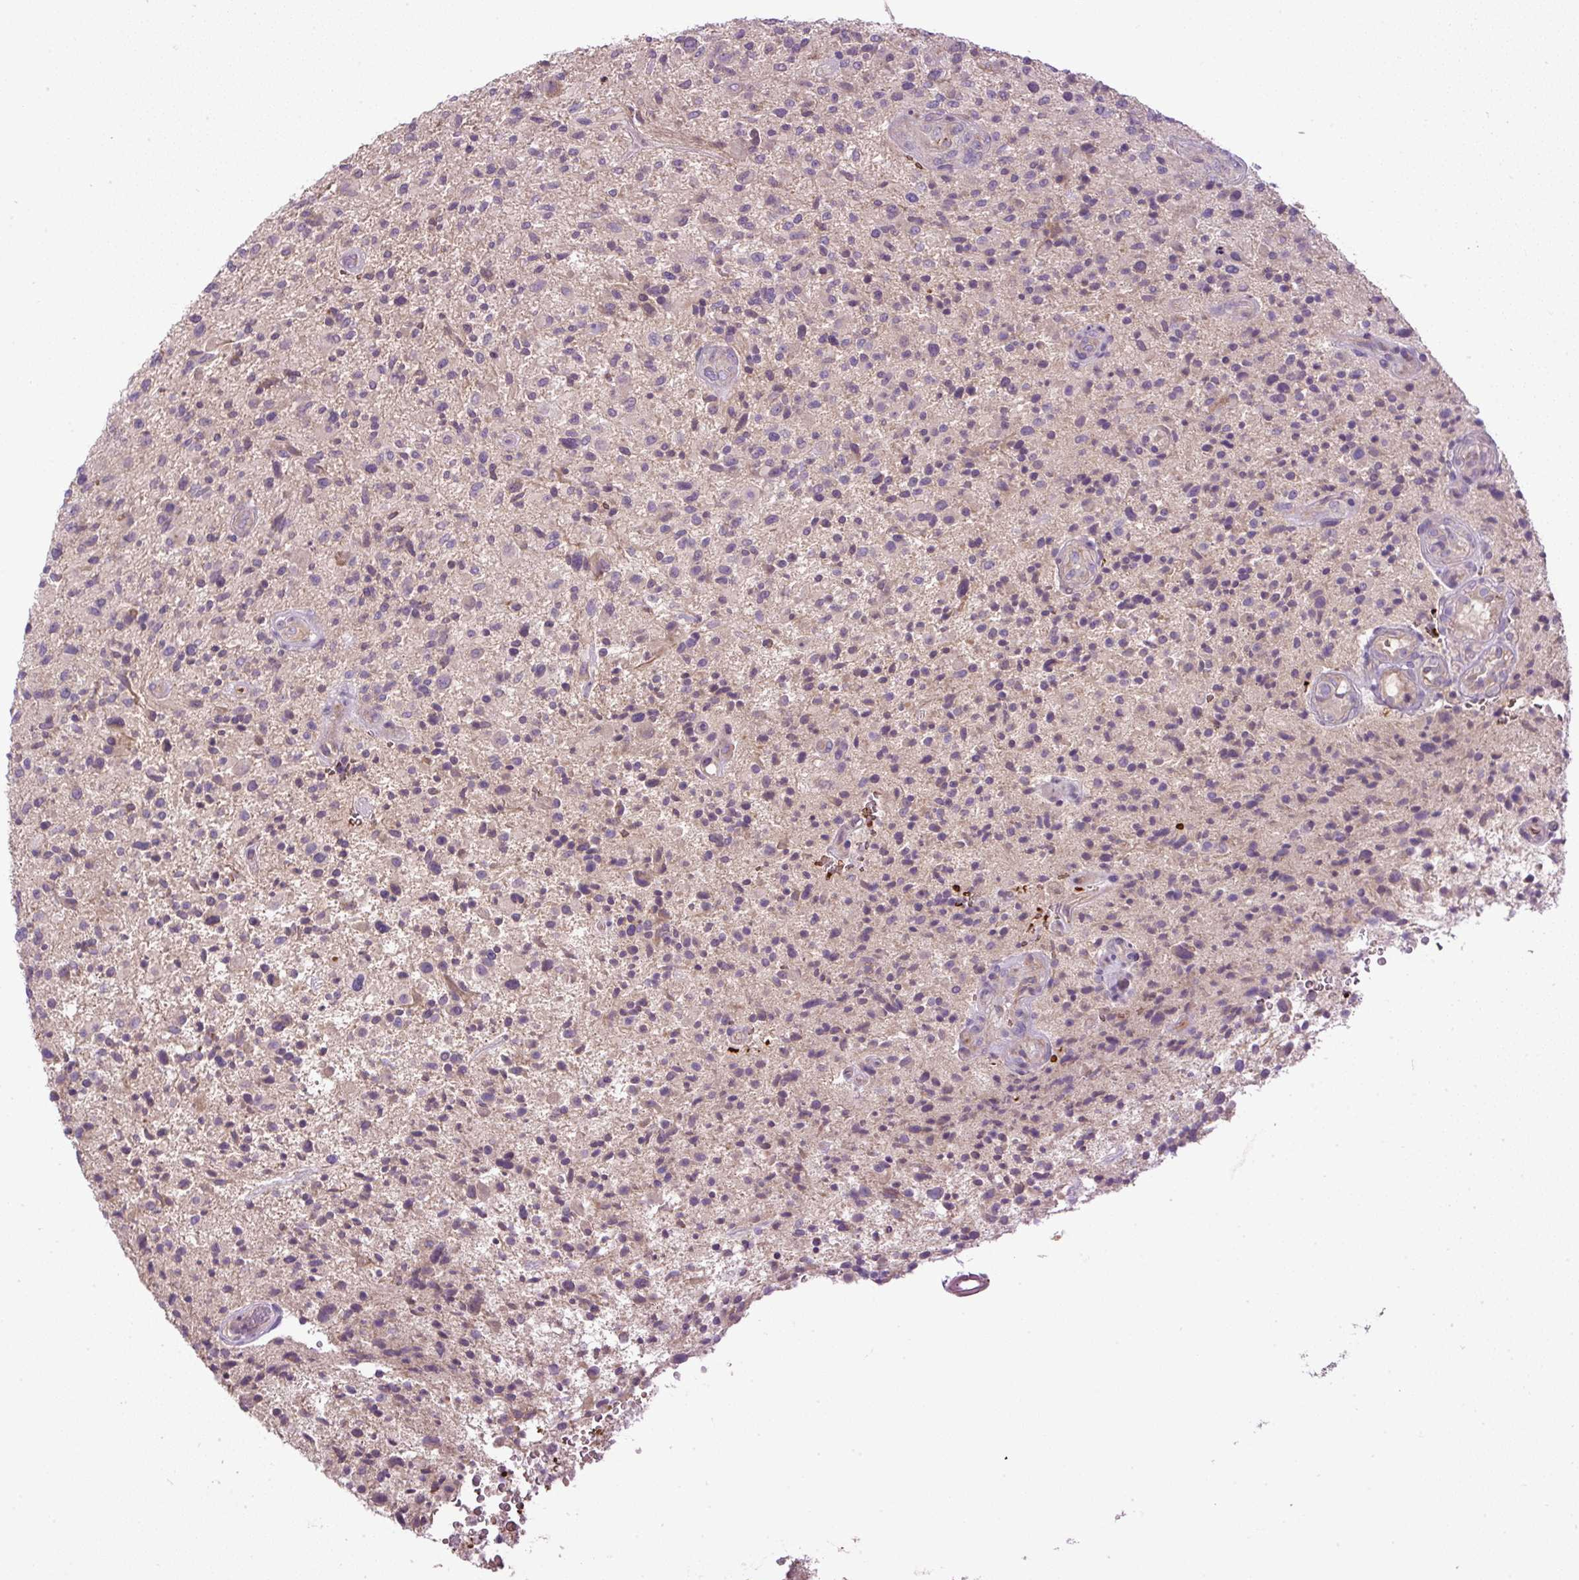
{"staining": {"intensity": "negative", "quantity": "none", "location": "none"}, "tissue": "glioma", "cell_type": "Tumor cells", "image_type": "cancer", "snomed": [{"axis": "morphology", "description": "Glioma, malignant, High grade"}, {"axis": "topography", "description": "Brain"}], "caption": "Tumor cells are negative for protein expression in human malignant glioma (high-grade). The staining is performed using DAB (3,3'-diaminobenzidine) brown chromogen with nuclei counter-stained in using hematoxylin.", "gene": "CXCL13", "patient": {"sex": "male", "age": 47}}